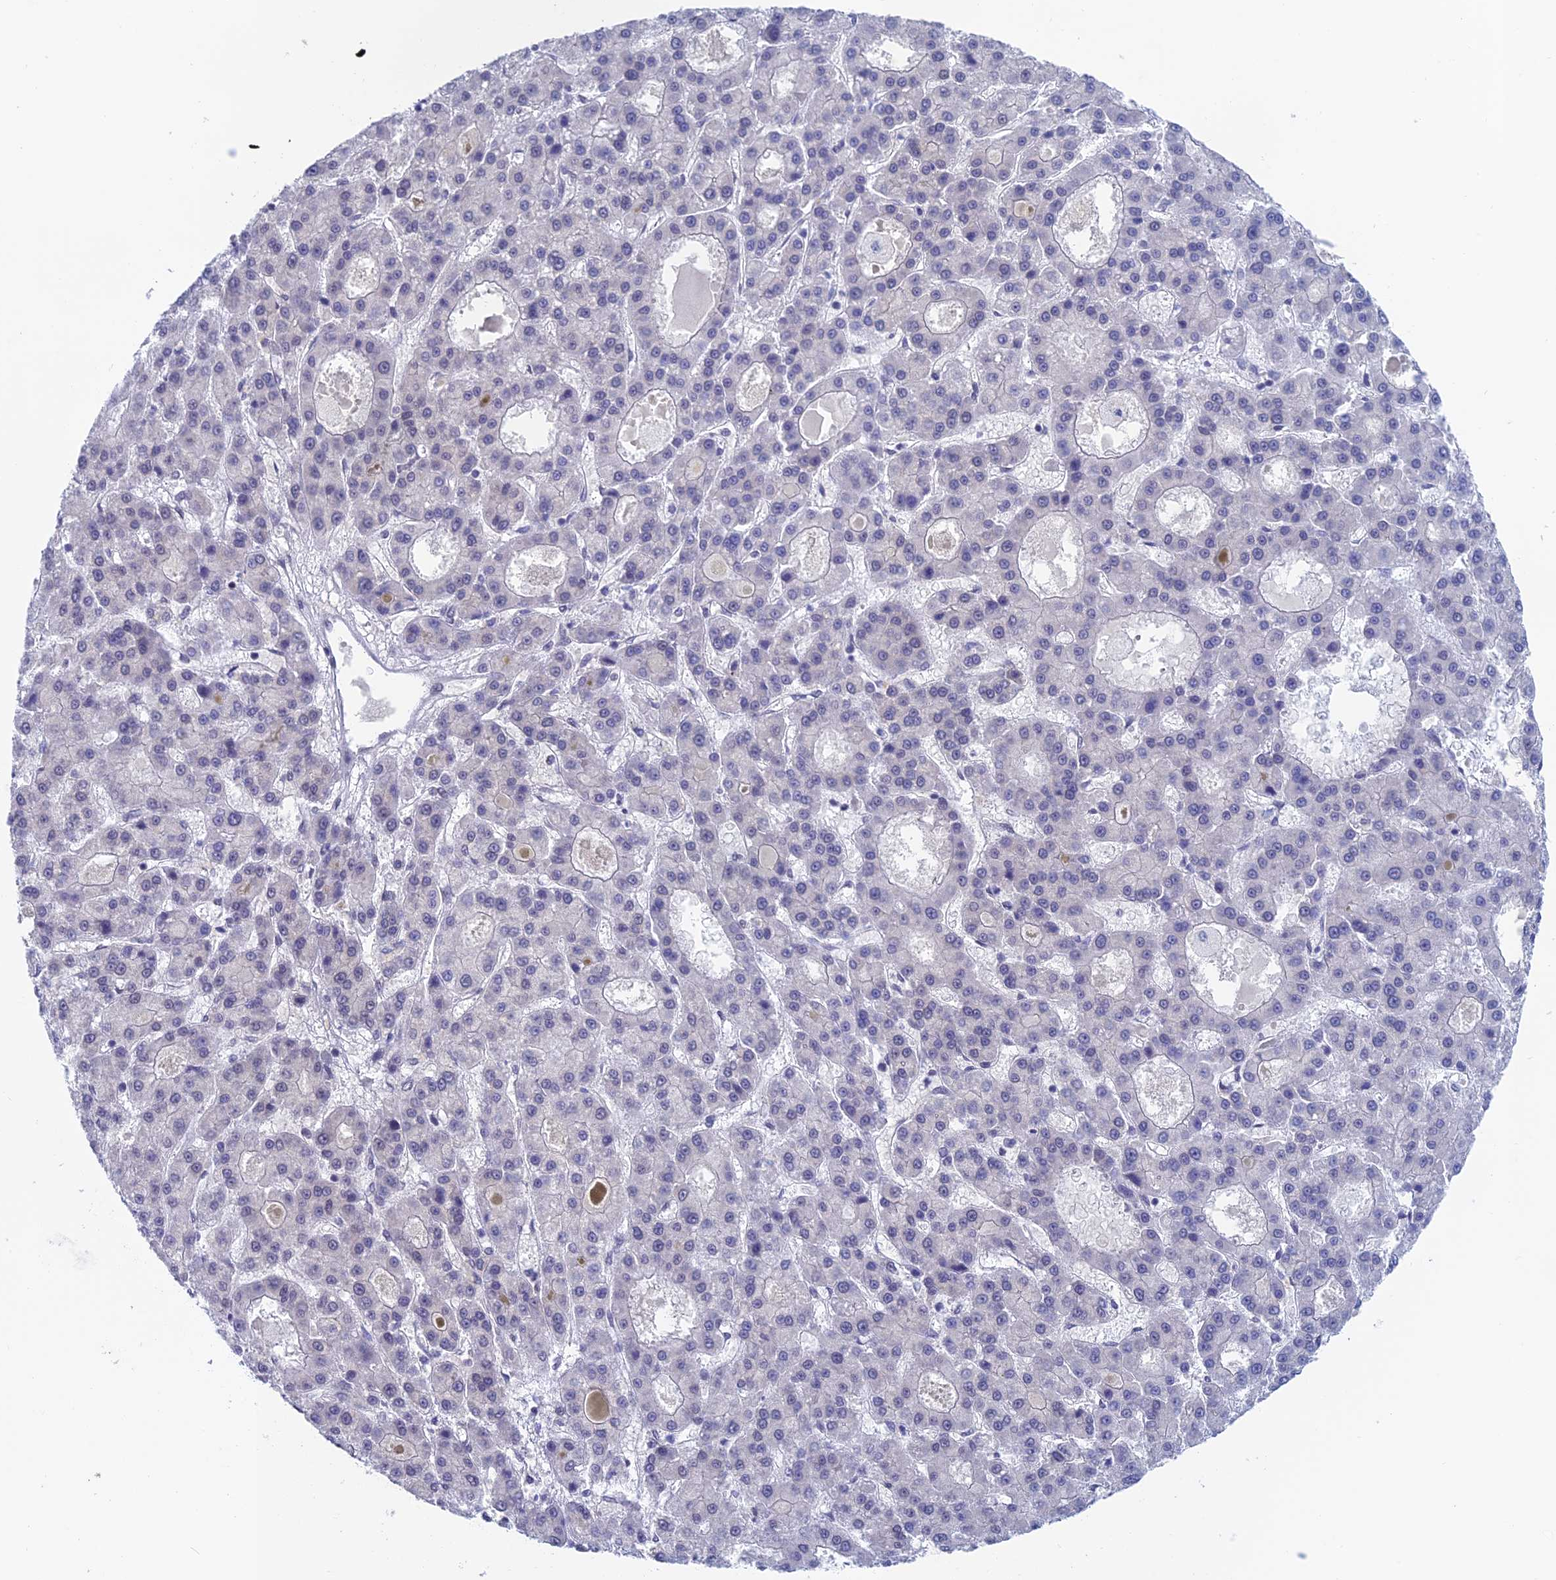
{"staining": {"intensity": "negative", "quantity": "none", "location": "none"}, "tissue": "liver cancer", "cell_type": "Tumor cells", "image_type": "cancer", "snomed": [{"axis": "morphology", "description": "Carcinoma, Hepatocellular, NOS"}, {"axis": "topography", "description": "Liver"}], "caption": "Tumor cells show no significant expression in liver hepatocellular carcinoma.", "gene": "NABP2", "patient": {"sex": "male", "age": 70}}